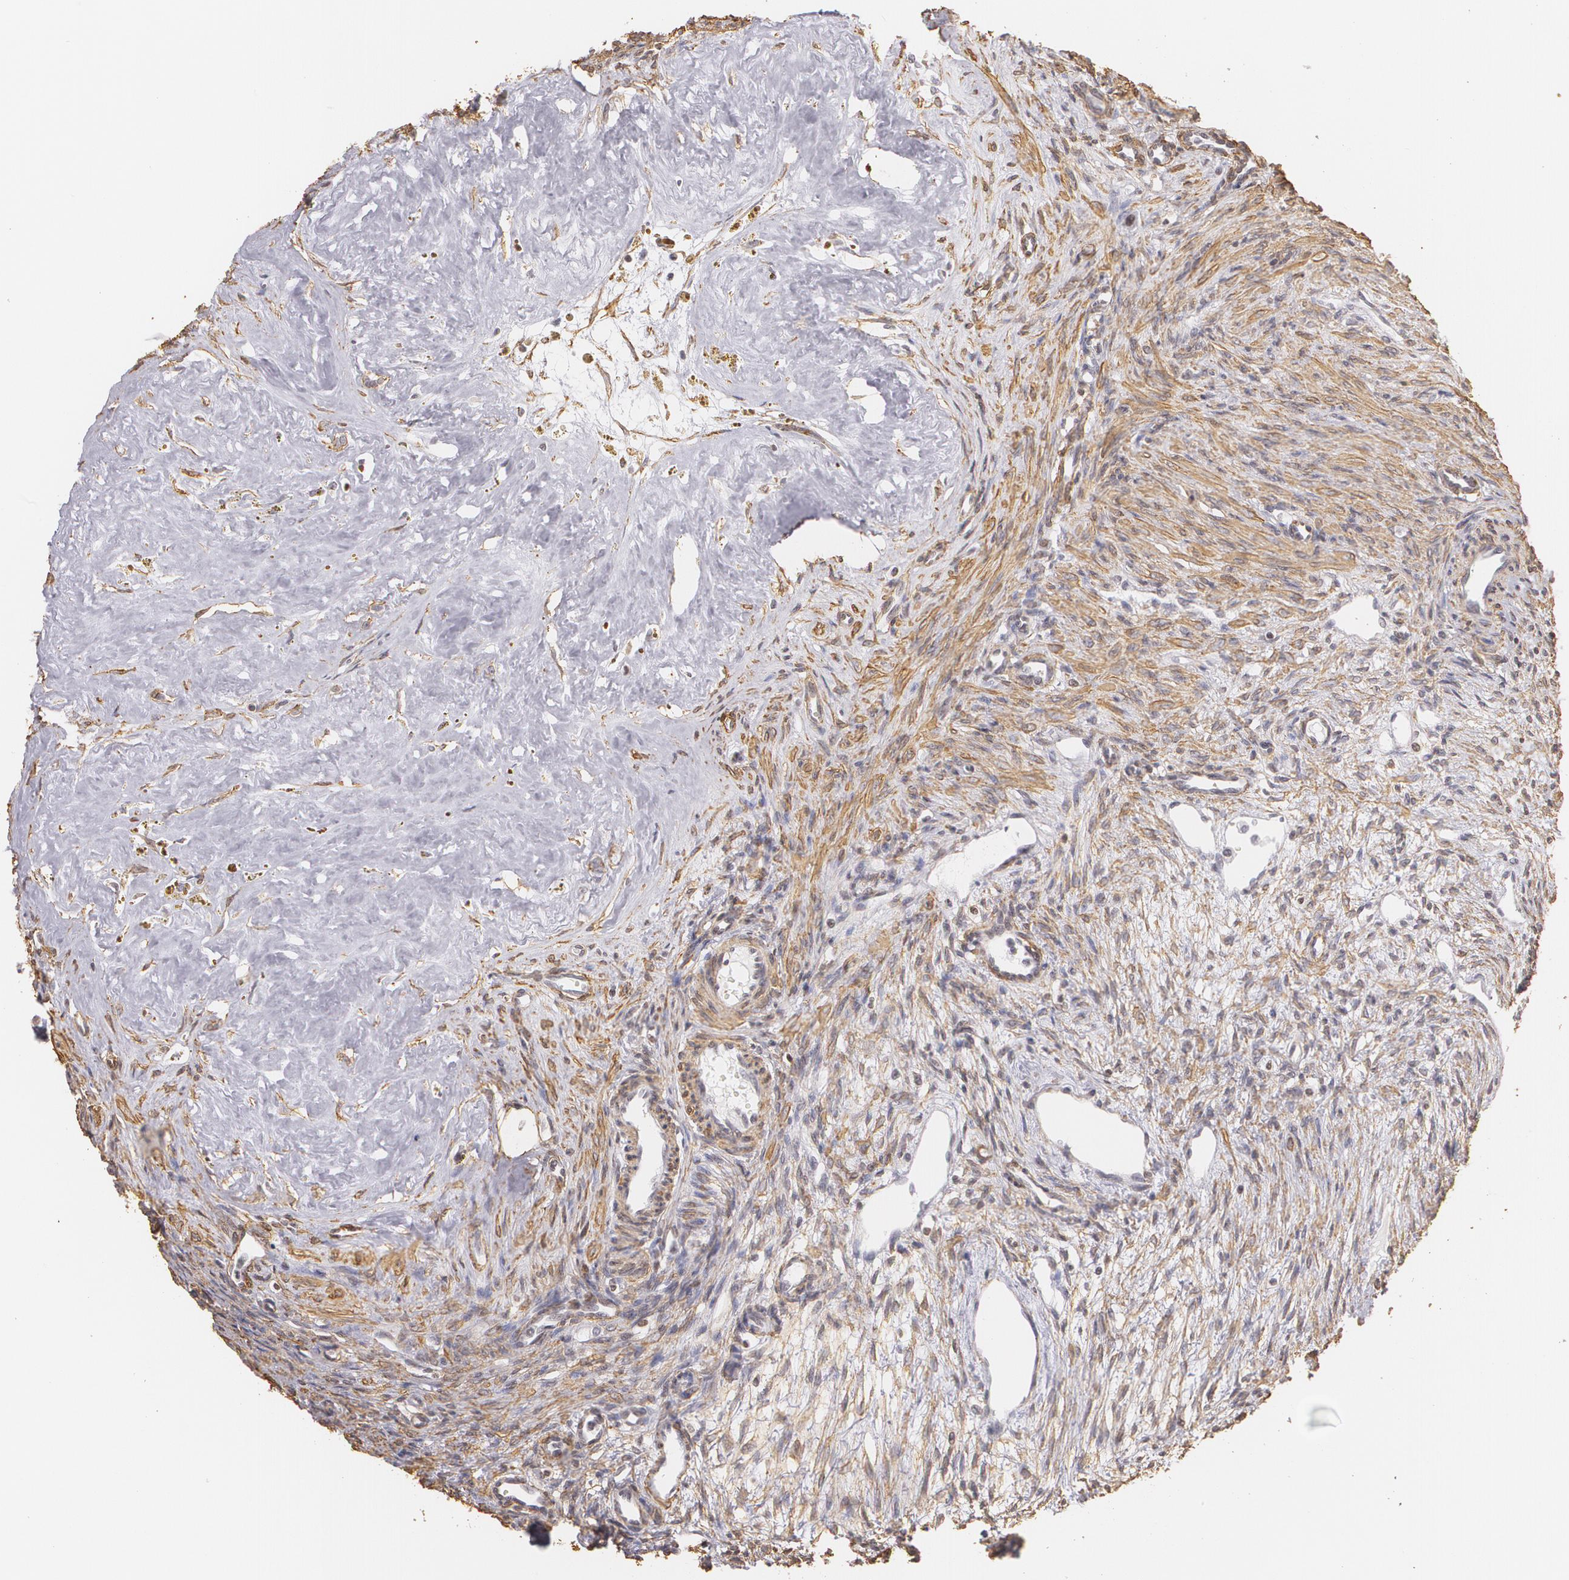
{"staining": {"intensity": "negative", "quantity": "none", "location": "none"}, "tissue": "ovary", "cell_type": "Follicle cells", "image_type": "normal", "snomed": [{"axis": "morphology", "description": "Normal tissue, NOS"}, {"axis": "topography", "description": "Ovary"}], "caption": "Immunohistochemistry (IHC) photomicrograph of benign human ovary stained for a protein (brown), which shows no expression in follicle cells. (IHC, brightfield microscopy, high magnification).", "gene": "VAMP1", "patient": {"sex": "female", "age": 33}}